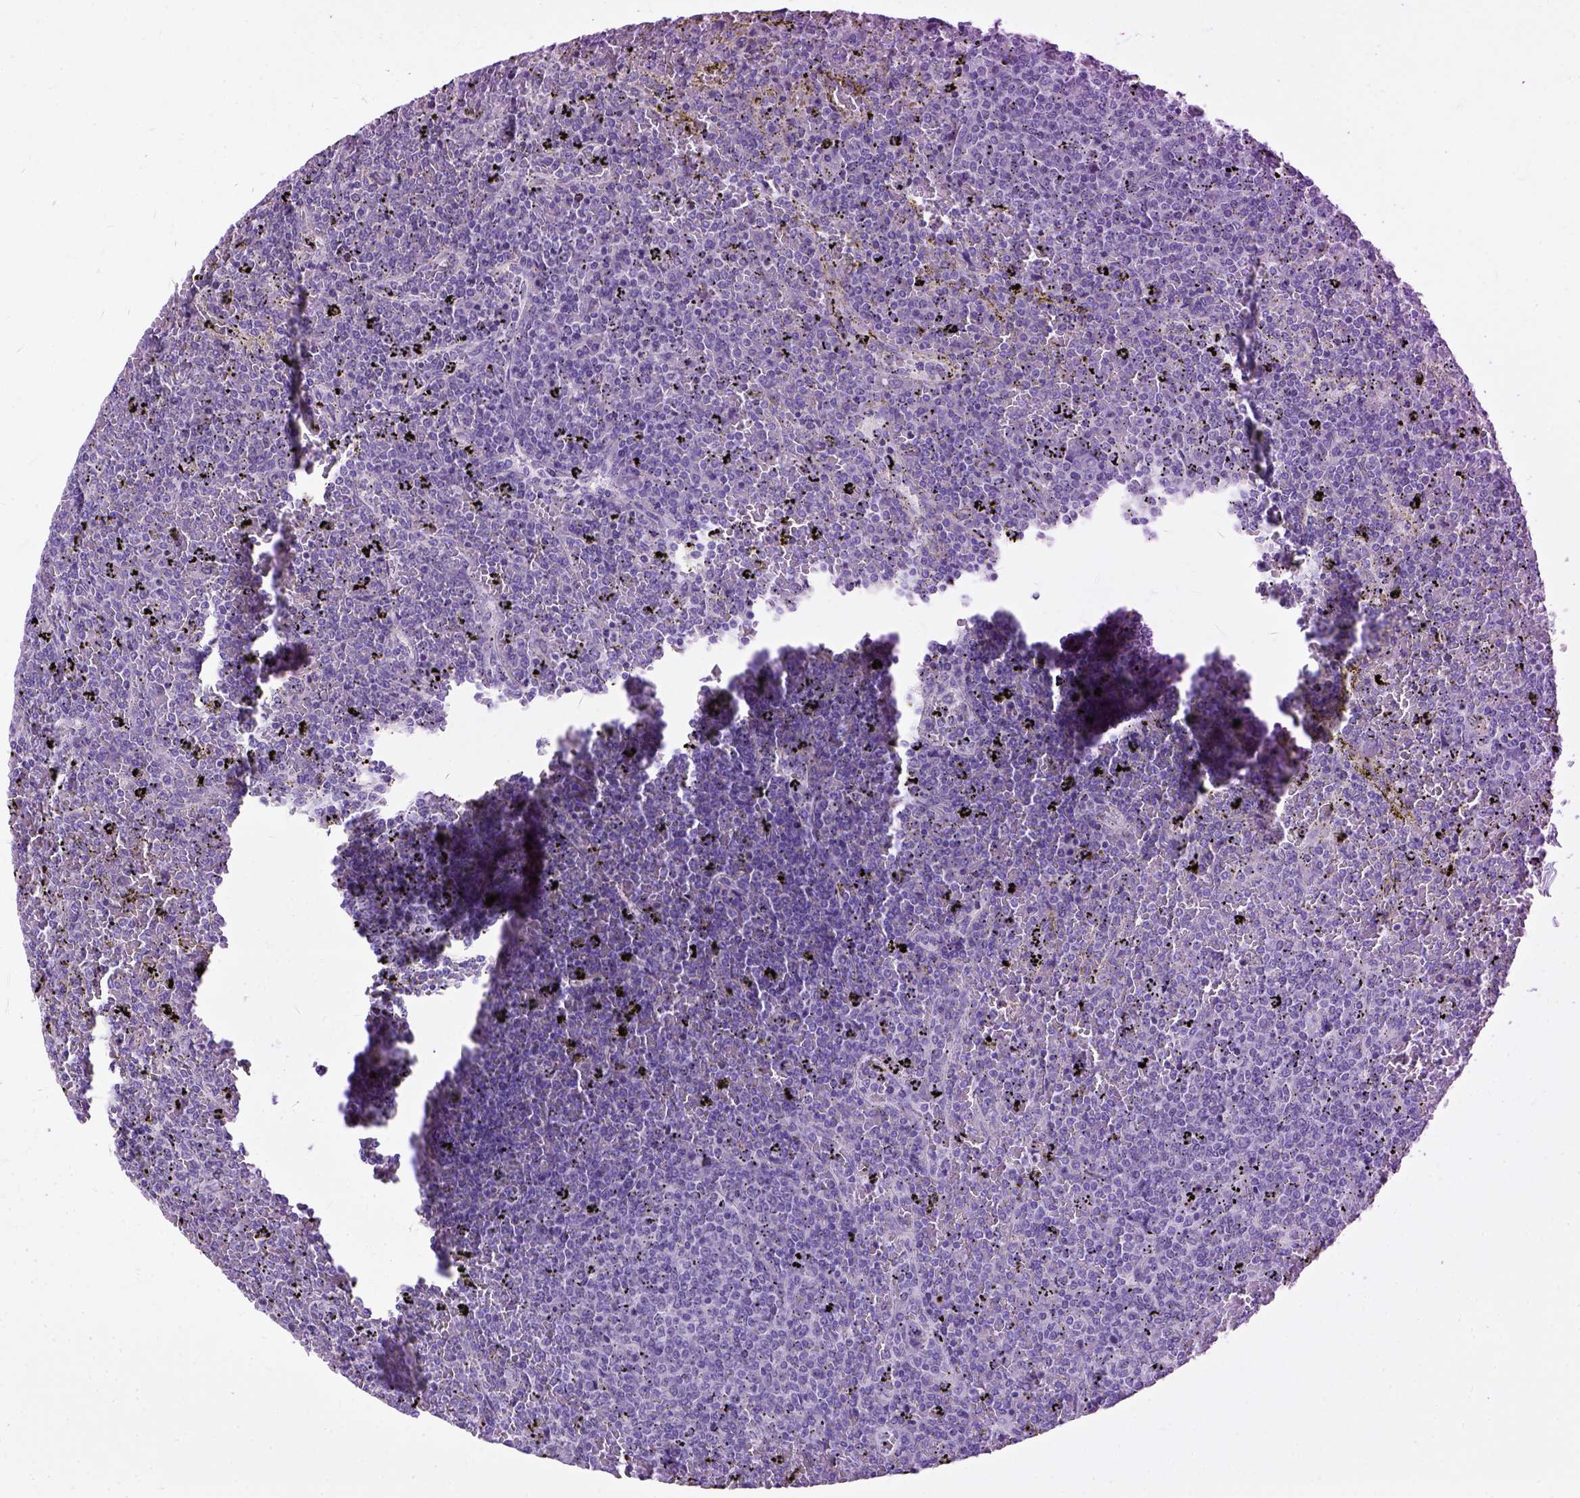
{"staining": {"intensity": "negative", "quantity": "none", "location": "none"}, "tissue": "lymphoma", "cell_type": "Tumor cells", "image_type": "cancer", "snomed": [{"axis": "morphology", "description": "Malignant lymphoma, non-Hodgkin's type, Low grade"}, {"axis": "topography", "description": "Spleen"}], "caption": "Tumor cells are negative for protein expression in human low-grade malignant lymphoma, non-Hodgkin's type.", "gene": "UTP4", "patient": {"sex": "female", "age": 77}}